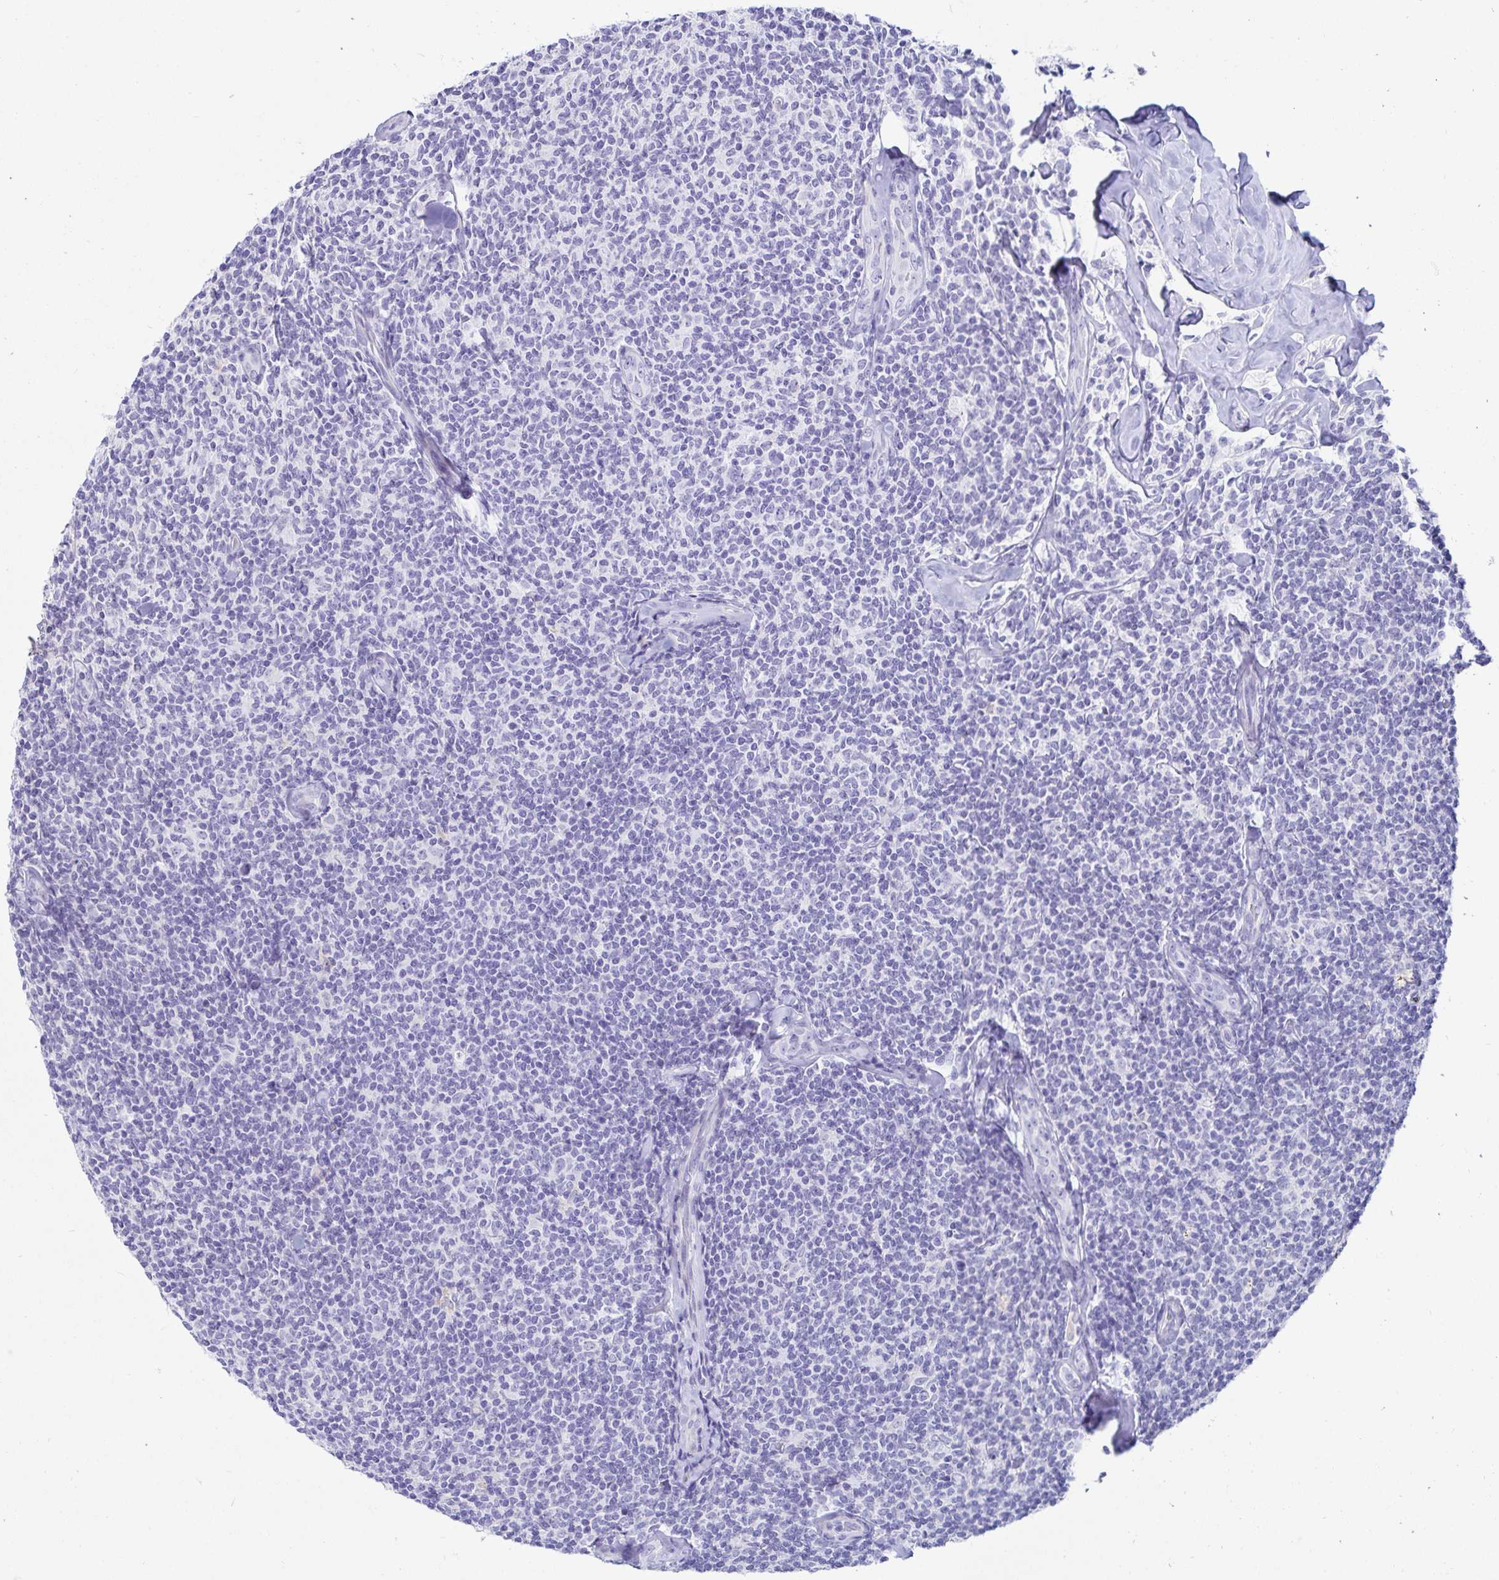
{"staining": {"intensity": "negative", "quantity": "none", "location": "none"}, "tissue": "lymphoma", "cell_type": "Tumor cells", "image_type": "cancer", "snomed": [{"axis": "morphology", "description": "Malignant lymphoma, non-Hodgkin's type, Low grade"}, {"axis": "topography", "description": "Lymph node"}], "caption": "Protein analysis of lymphoma displays no significant staining in tumor cells.", "gene": "C4orf17", "patient": {"sex": "female", "age": 56}}